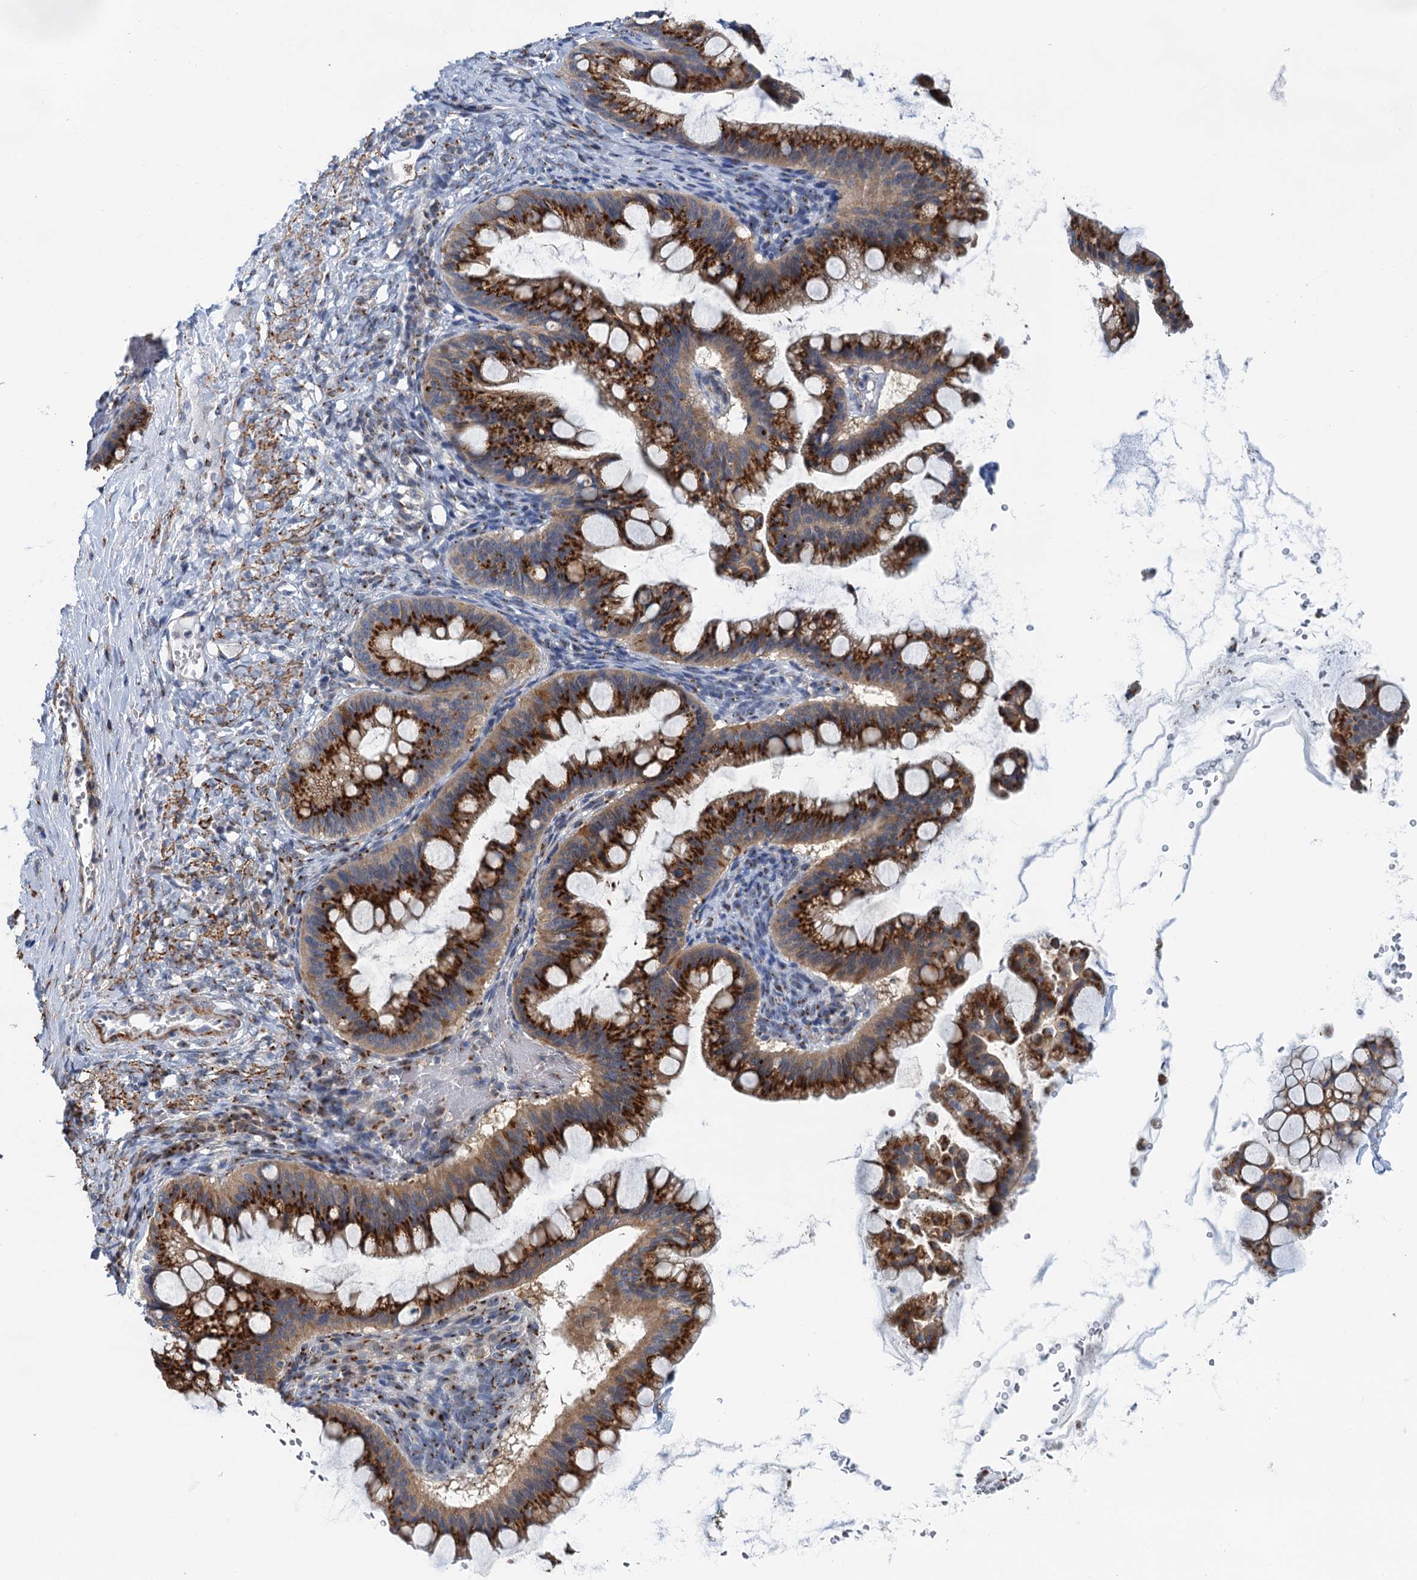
{"staining": {"intensity": "strong", "quantity": ">75%", "location": "cytoplasmic/membranous"}, "tissue": "ovarian cancer", "cell_type": "Tumor cells", "image_type": "cancer", "snomed": [{"axis": "morphology", "description": "Cystadenocarcinoma, mucinous, NOS"}, {"axis": "topography", "description": "Ovary"}], "caption": "Immunohistochemical staining of human ovarian mucinous cystadenocarcinoma shows strong cytoplasmic/membranous protein positivity in approximately >75% of tumor cells.", "gene": "BET1L", "patient": {"sex": "female", "age": 73}}